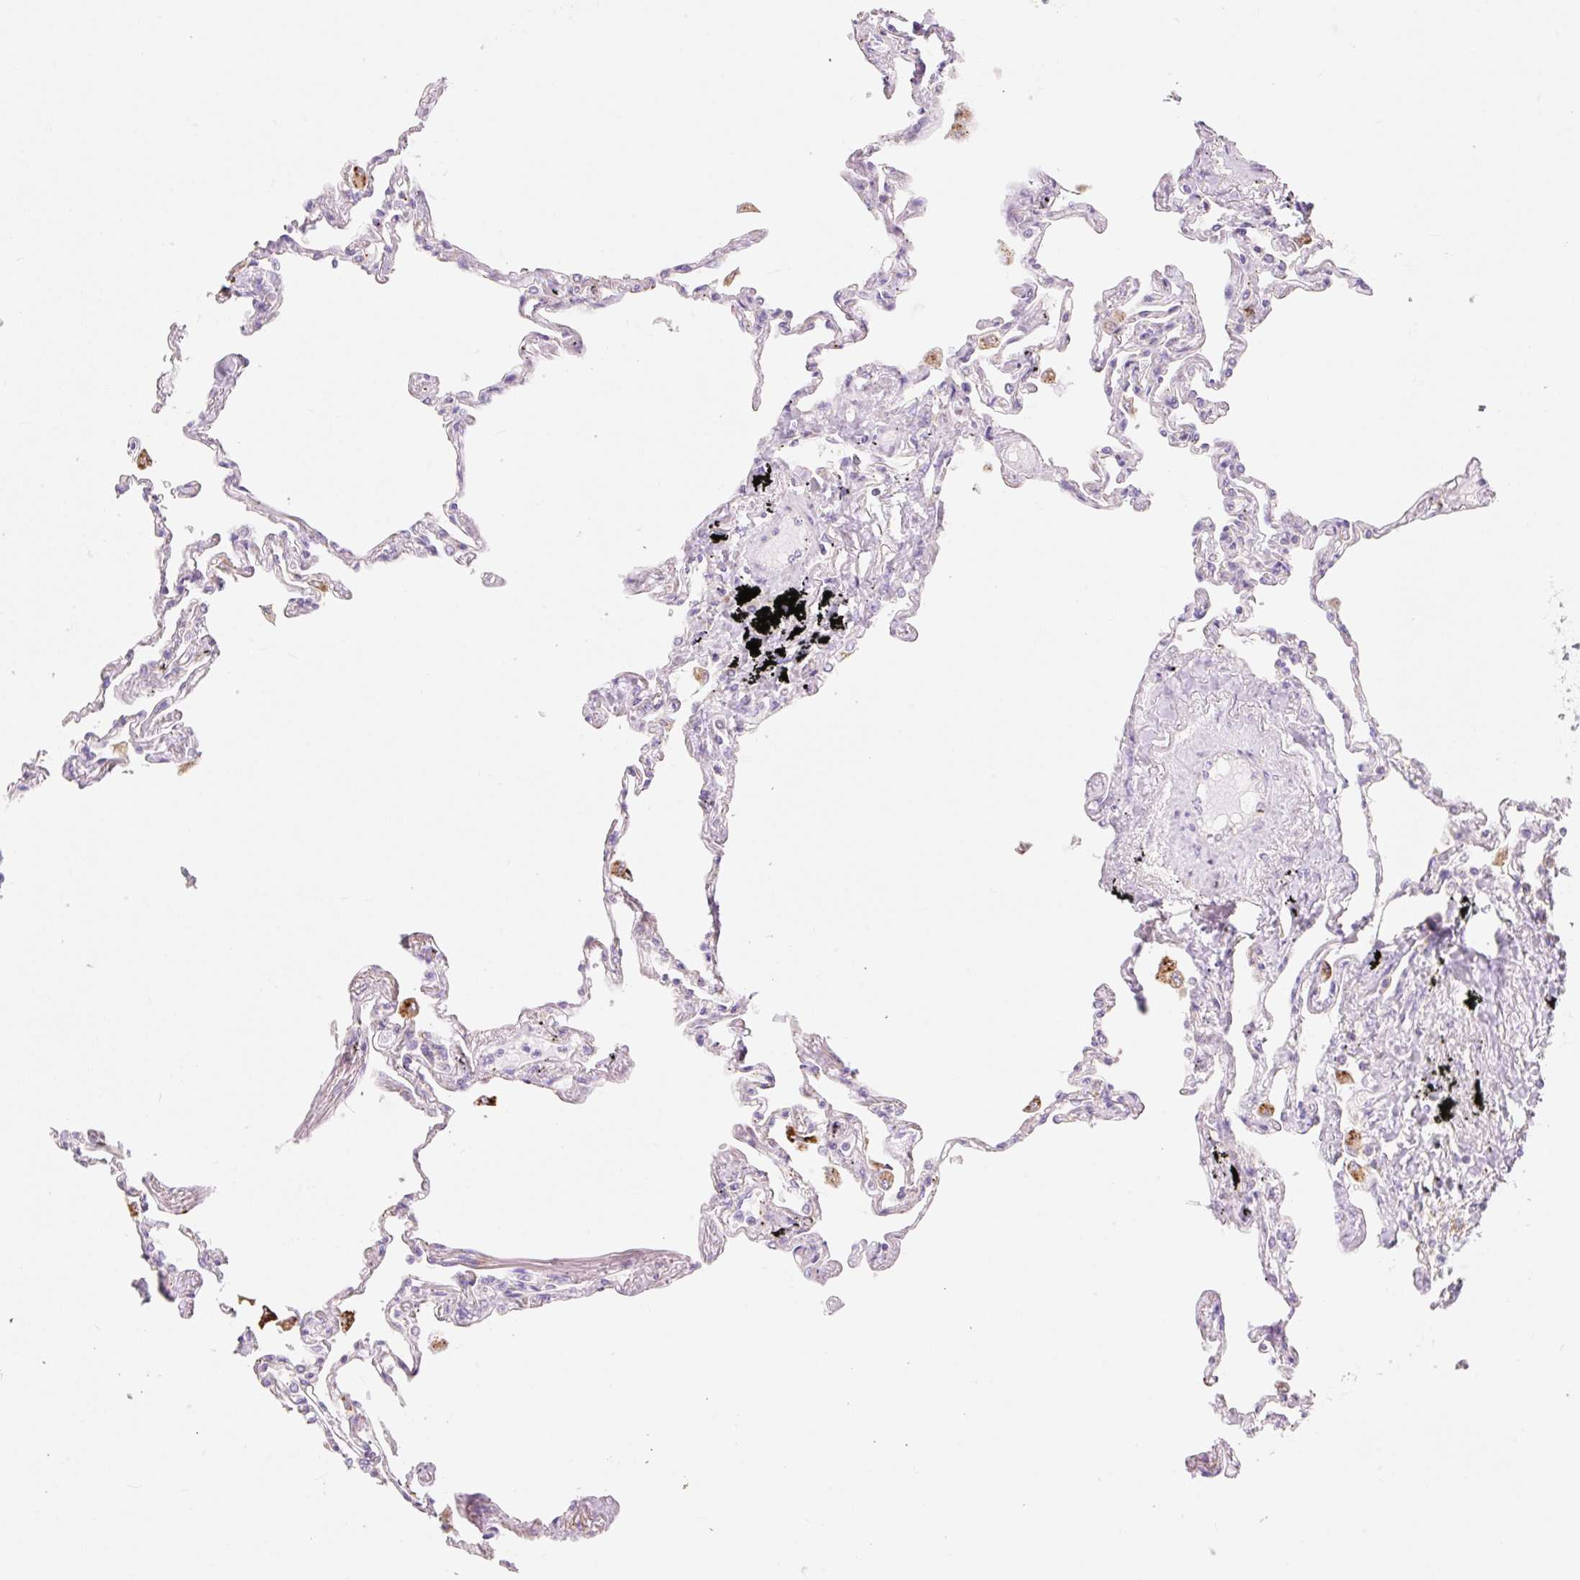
{"staining": {"intensity": "negative", "quantity": "none", "location": "none"}, "tissue": "lung", "cell_type": "Alveolar cells", "image_type": "normal", "snomed": [{"axis": "morphology", "description": "Normal tissue, NOS"}, {"axis": "topography", "description": "Lung"}], "caption": "Lung was stained to show a protein in brown. There is no significant staining in alveolar cells. The staining was performed using DAB to visualize the protein expression in brown, while the nuclei were stained in blue with hematoxylin (Magnification: 20x).", "gene": "CLEC3A", "patient": {"sex": "female", "age": 67}}